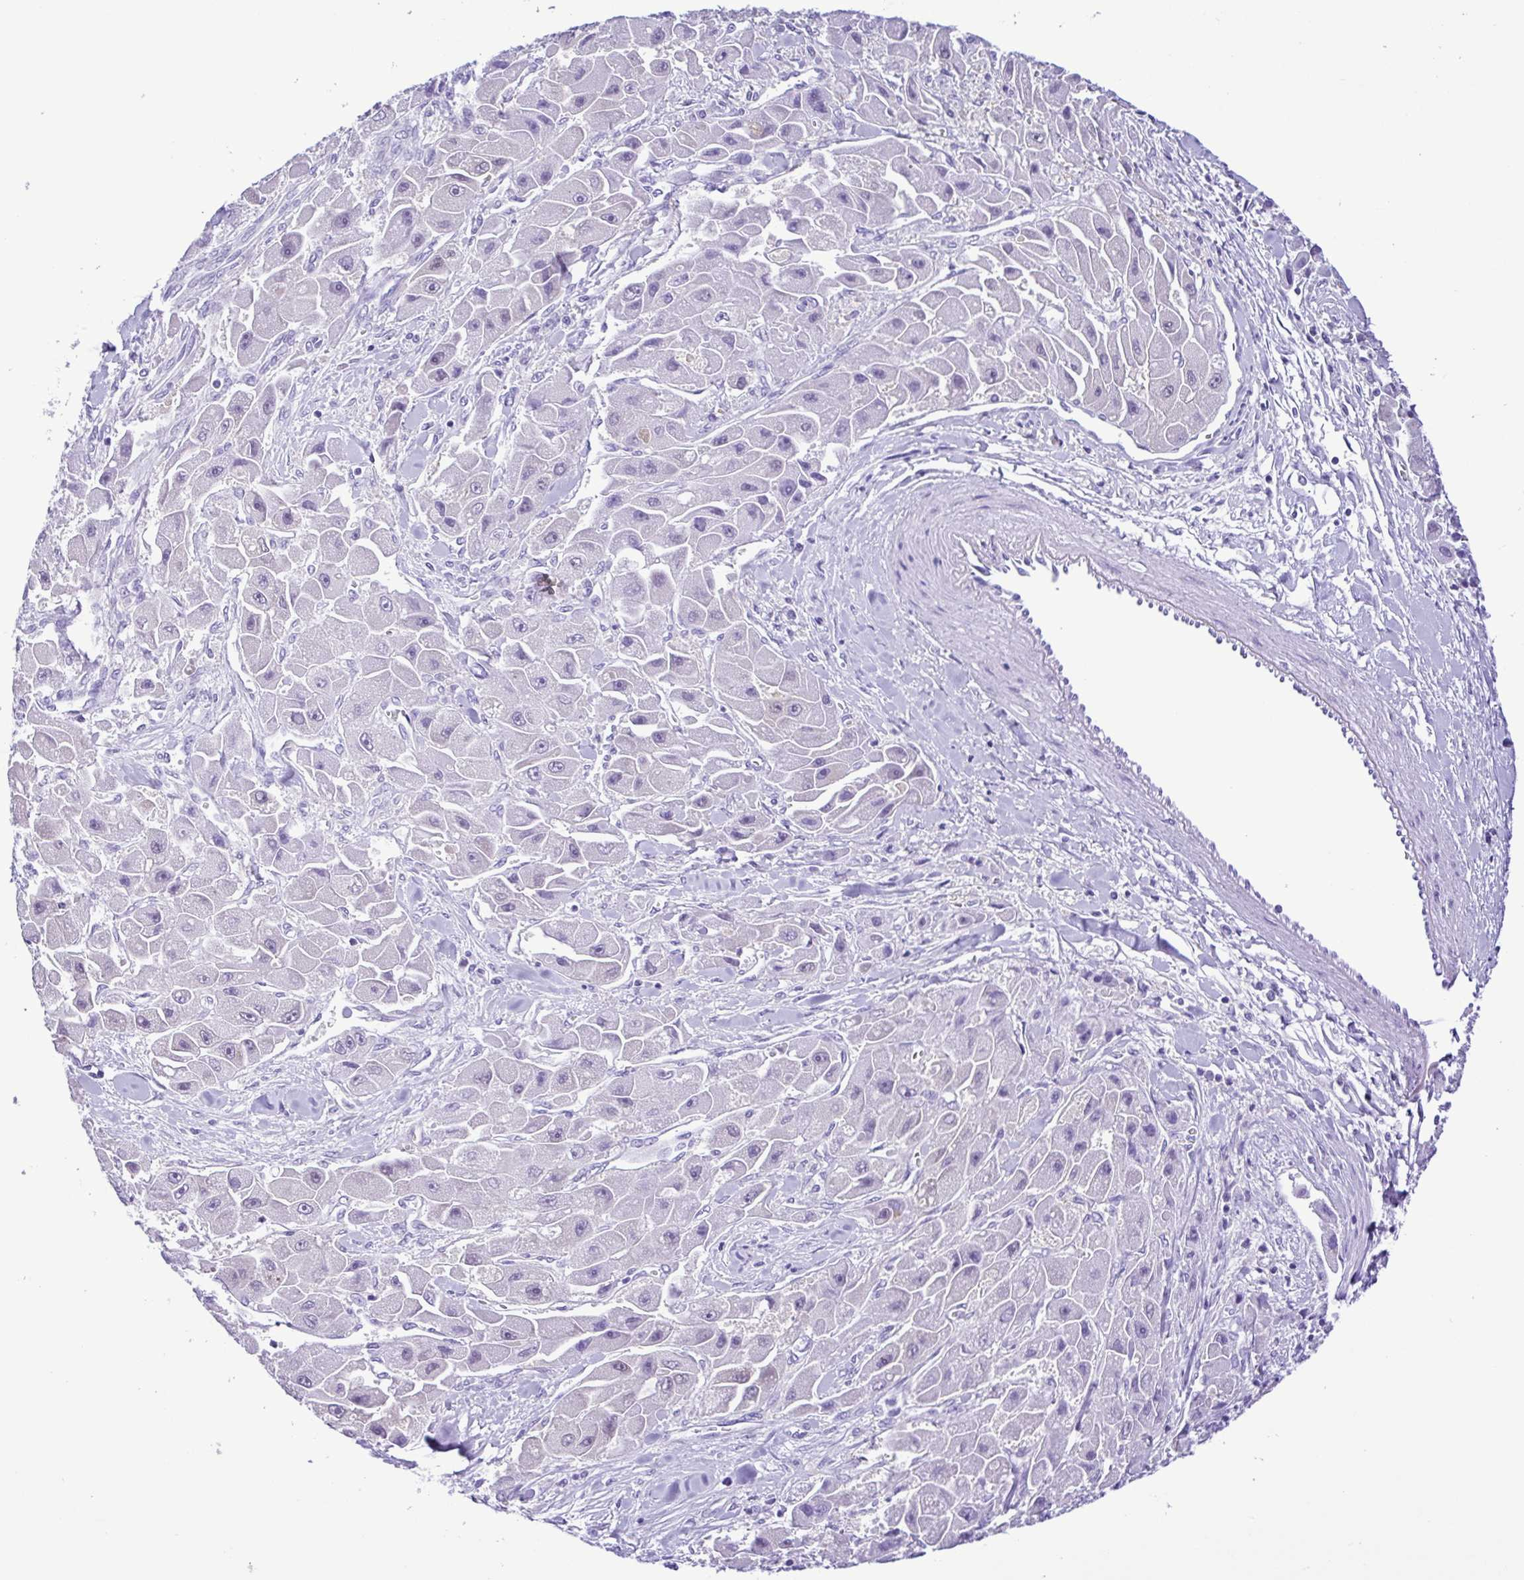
{"staining": {"intensity": "negative", "quantity": "none", "location": "none"}, "tissue": "liver cancer", "cell_type": "Tumor cells", "image_type": "cancer", "snomed": [{"axis": "morphology", "description": "Carcinoma, Hepatocellular, NOS"}, {"axis": "topography", "description": "Liver"}], "caption": "The immunohistochemistry histopathology image has no significant expression in tumor cells of hepatocellular carcinoma (liver) tissue.", "gene": "SYT1", "patient": {"sex": "male", "age": 24}}